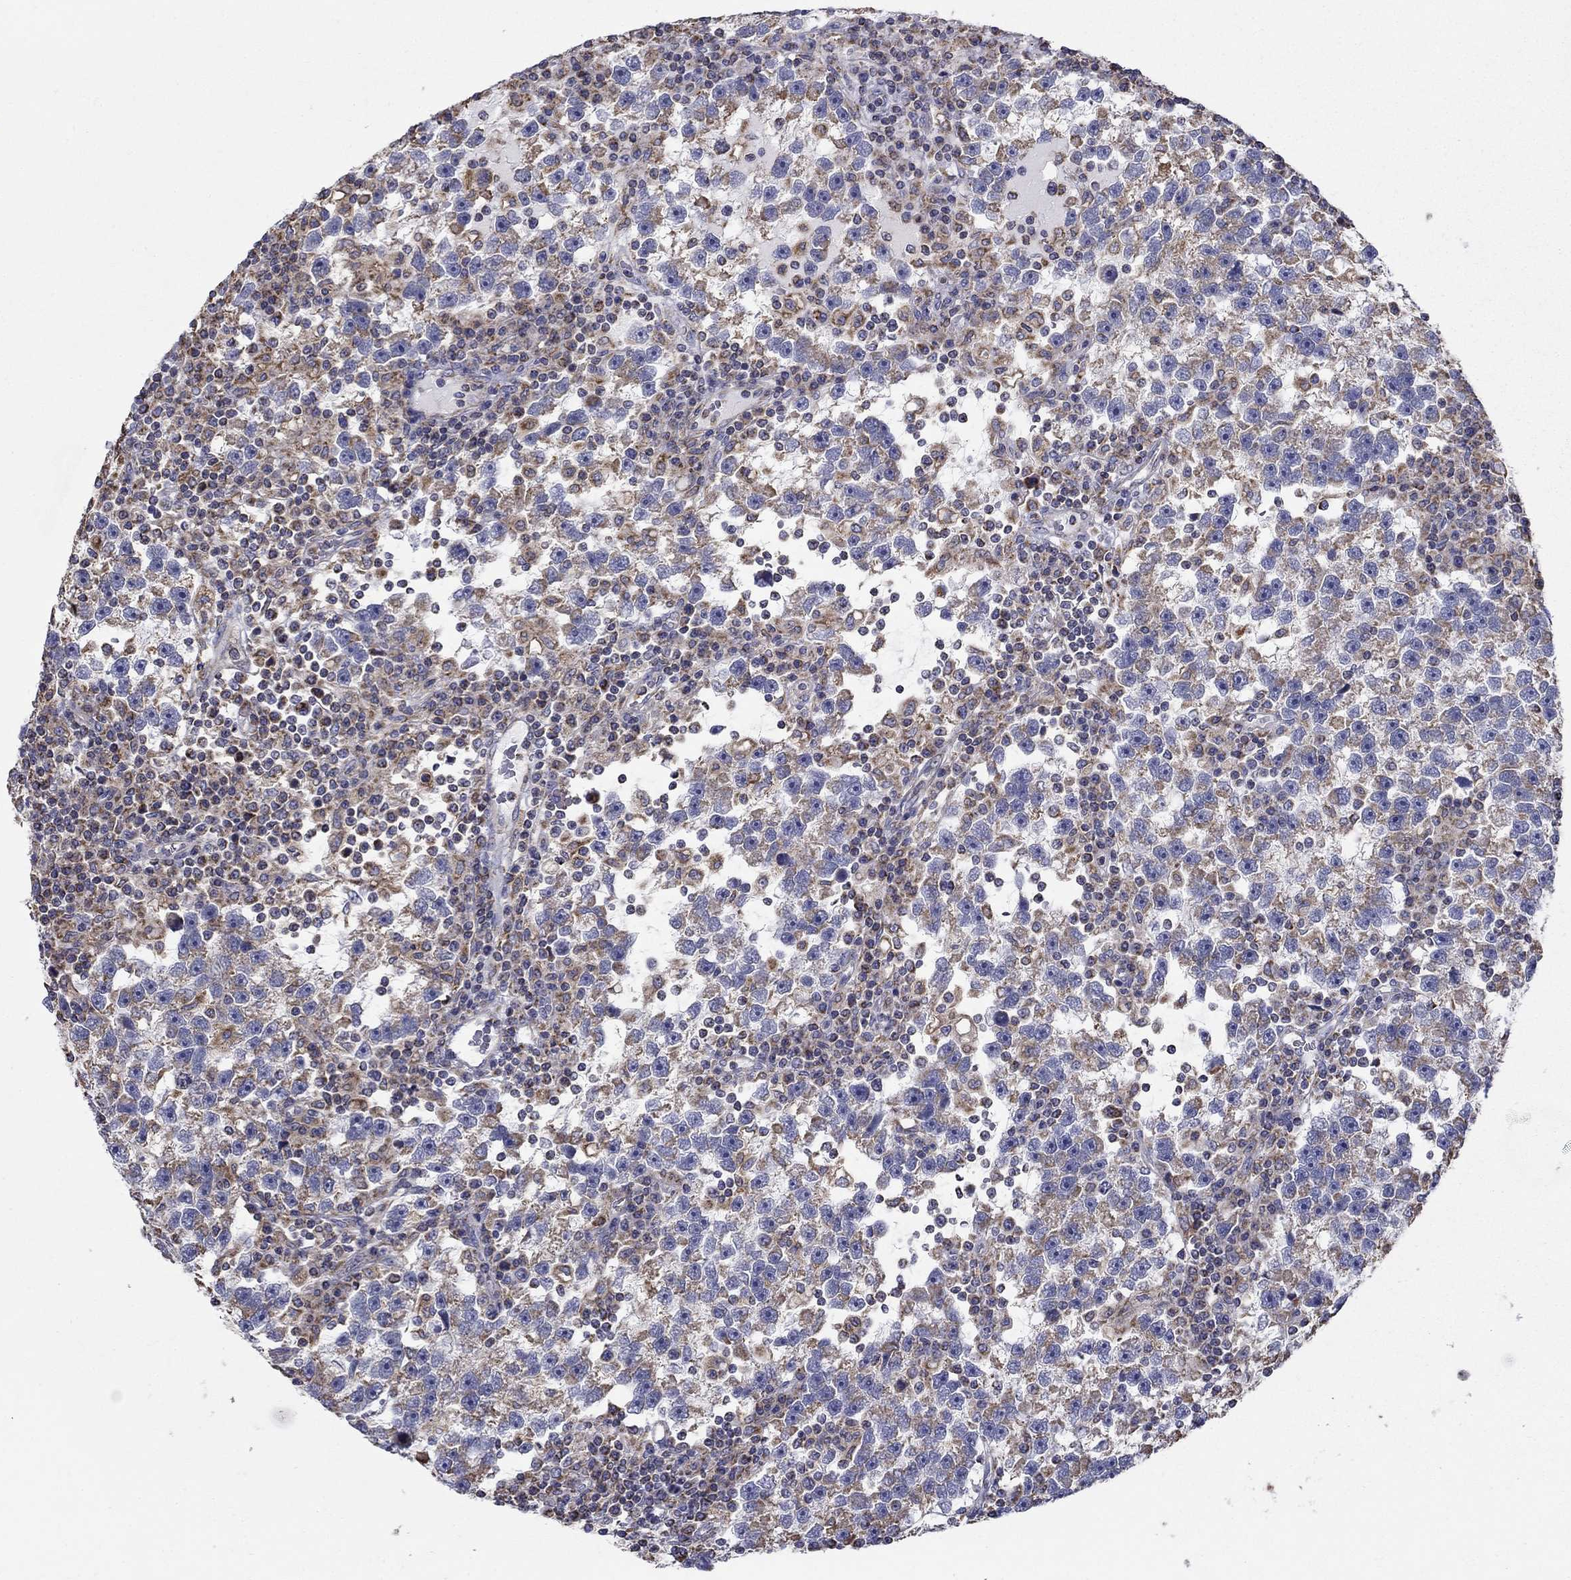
{"staining": {"intensity": "weak", "quantity": "25%-75%", "location": "cytoplasmic/membranous"}, "tissue": "testis cancer", "cell_type": "Tumor cells", "image_type": "cancer", "snomed": [{"axis": "morphology", "description": "Seminoma, NOS"}, {"axis": "topography", "description": "Testis"}], "caption": "Protein expression analysis of human testis cancer reveals weak cytoplasmic/membranous expression in approximately 25%-75% of tumor cells. Nuclei are stained in blue.", "gene": "NME5", "patient": {"sex": "male", "age": 47}}